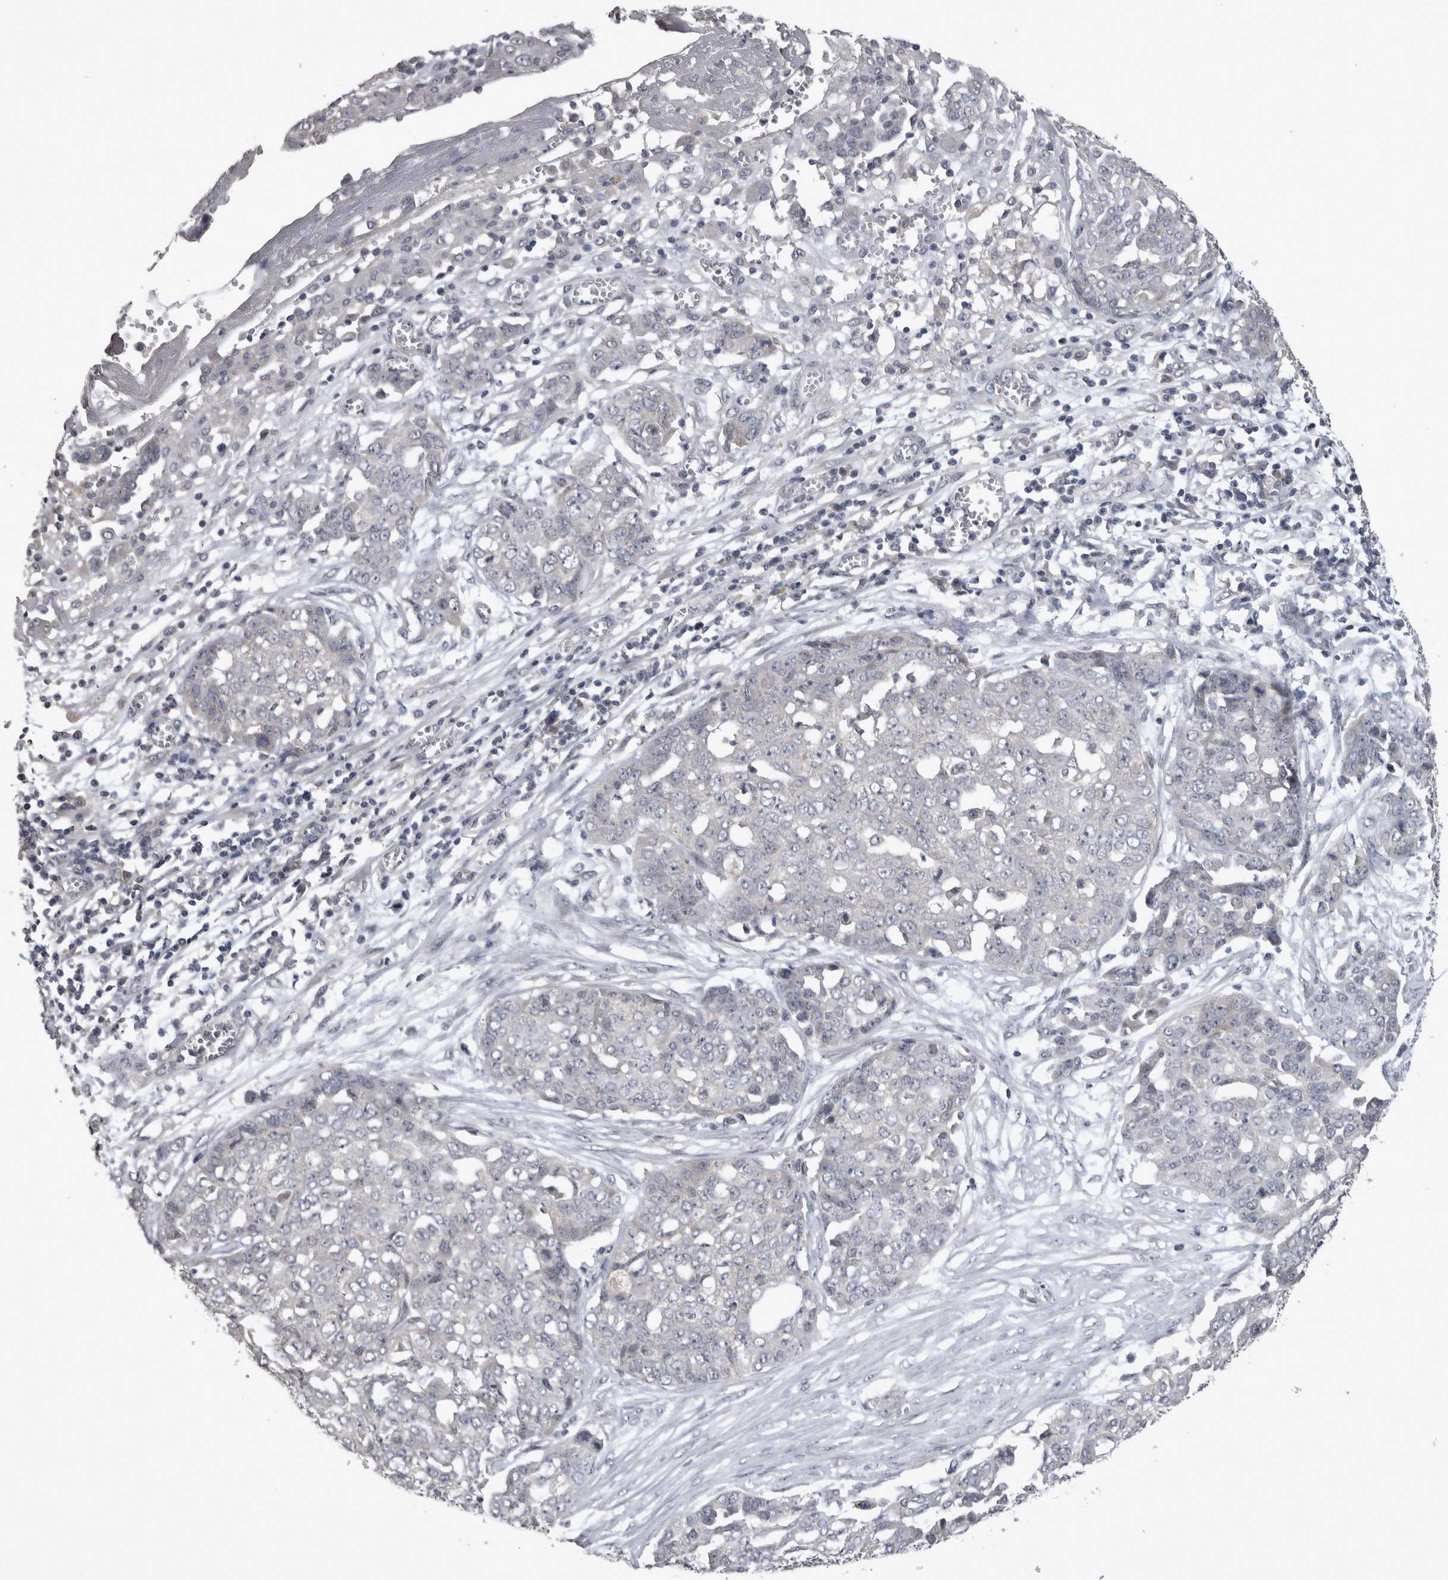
{"staining": {"intensity": "negative", "quantity": "none", "location": "none"}, "tissue": "ovarian cancer", "cell_type": "Tumor cells", "image_type": "cancer", "snomed": [{"axis": "morphology", "description": "Cystadenocarcinoma, serous, NOS"}, {"axis": "topography", "description": "Soft tissue"}, {"axis": "topography", "description": "Ovary"}], "caption": "A micrograph of ovarian serous cystadenocarcinoma stained for a protein reveals no brown staining in tumor cells.", "gene": "ZNF114", "patient": {"sex": "female", "age": 57}}